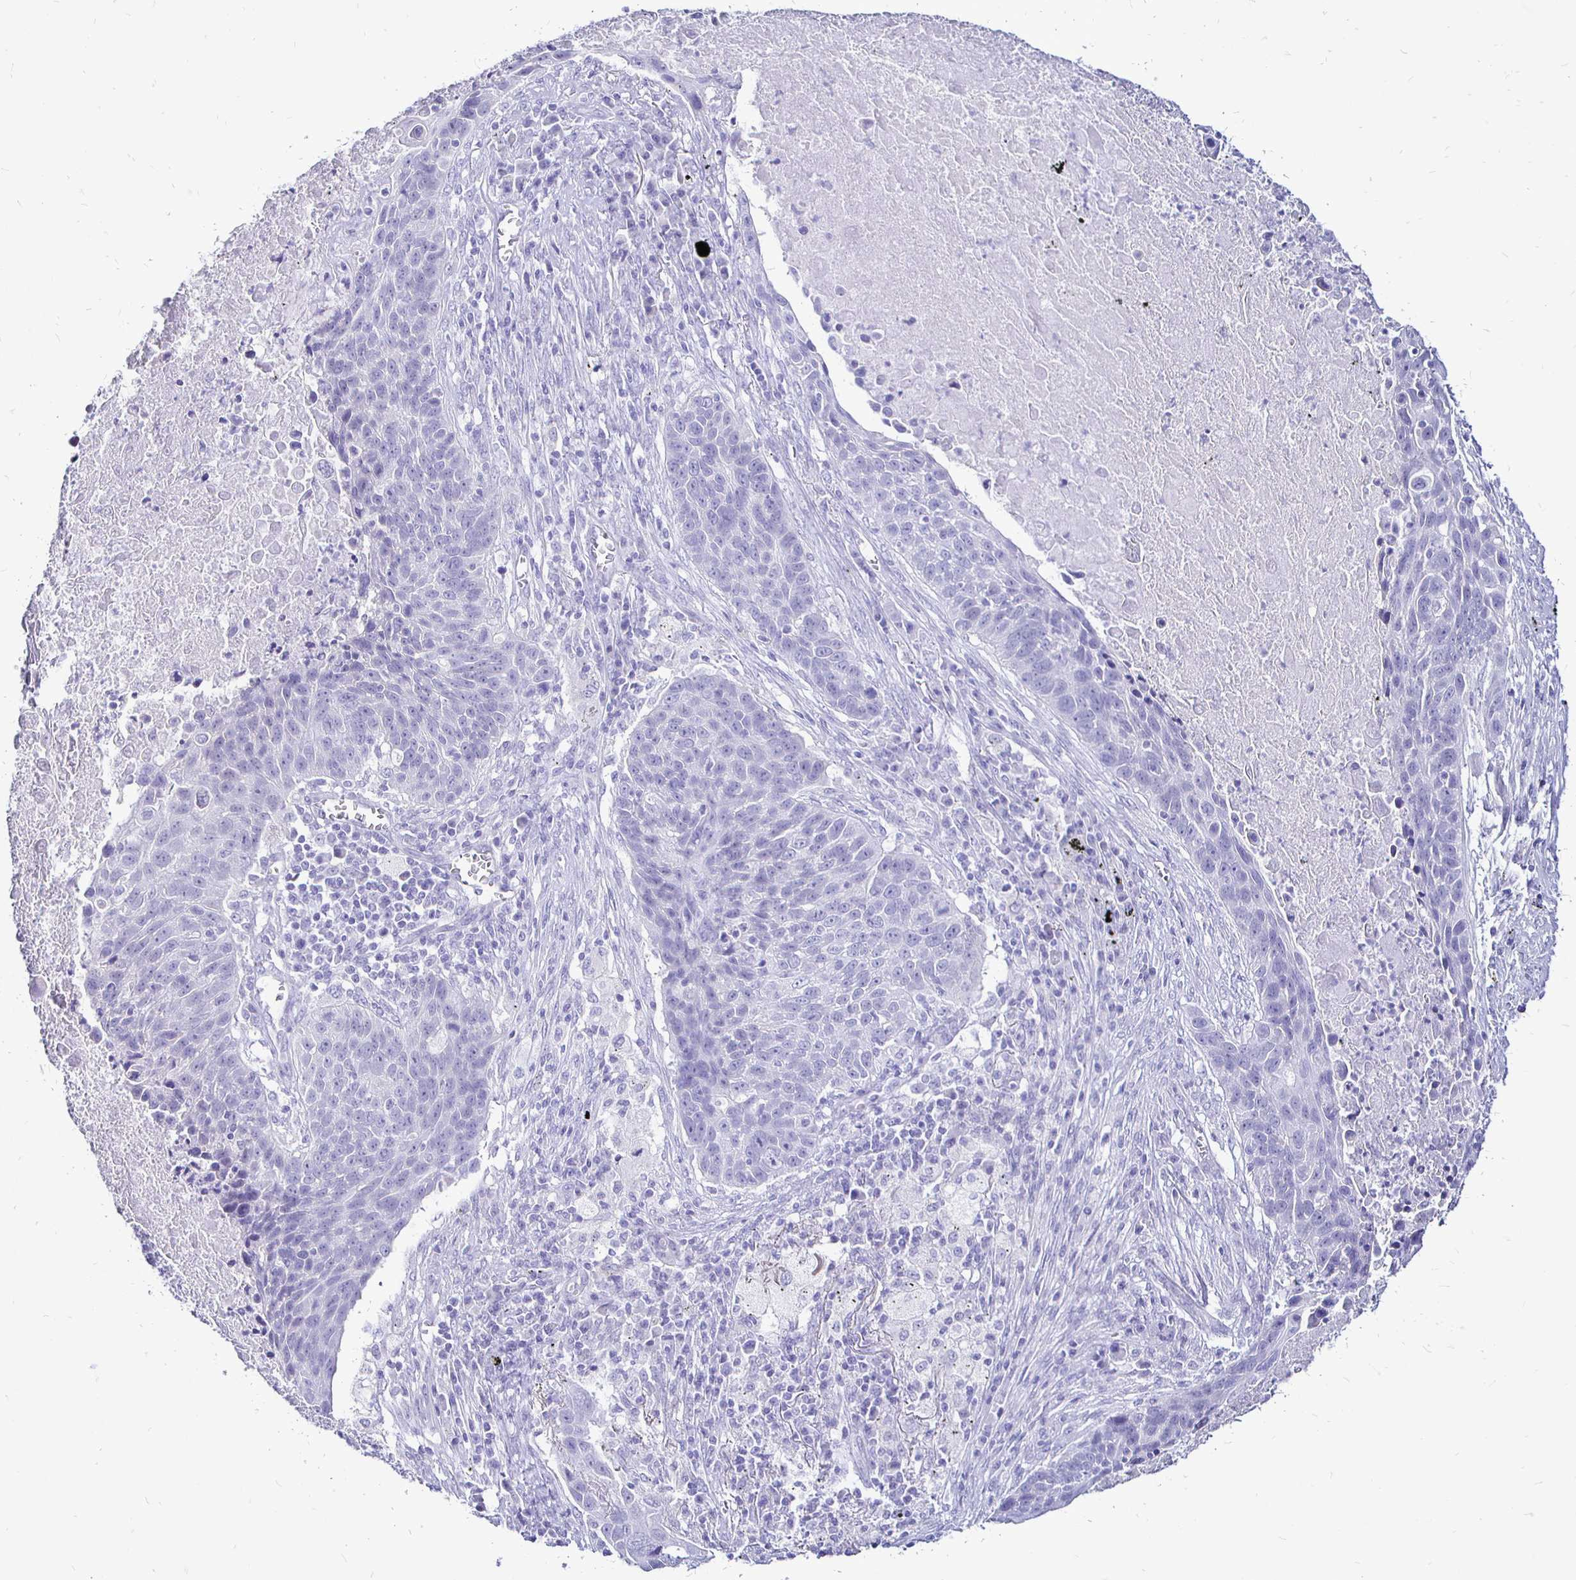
{"staining": {"intensity": "negative", "quantity": "none", "location": "none"}, "tissue": "lung cancer", "cell_type": "Tumor cells", "image_type": "cancer", "snomed": [{"axis": "morphology", "description": "Squamous cell carcinoma, NOS"}, {"axis": "topography", "description": "Lung"}], "caption": "This histopathology image is of lung squamous cell carcinoma stained with IHC to label a protein in brown with the nuclei are counter-stained blue. There is no positivity in tumor cells. The staining is performed using DAB (3,3'-diaminobenzidine) brown chromogen with nuclei counter-stained in using hematoxylin.", "gene": "IRGC", "patient": {"sex": "male", "age": 78}}